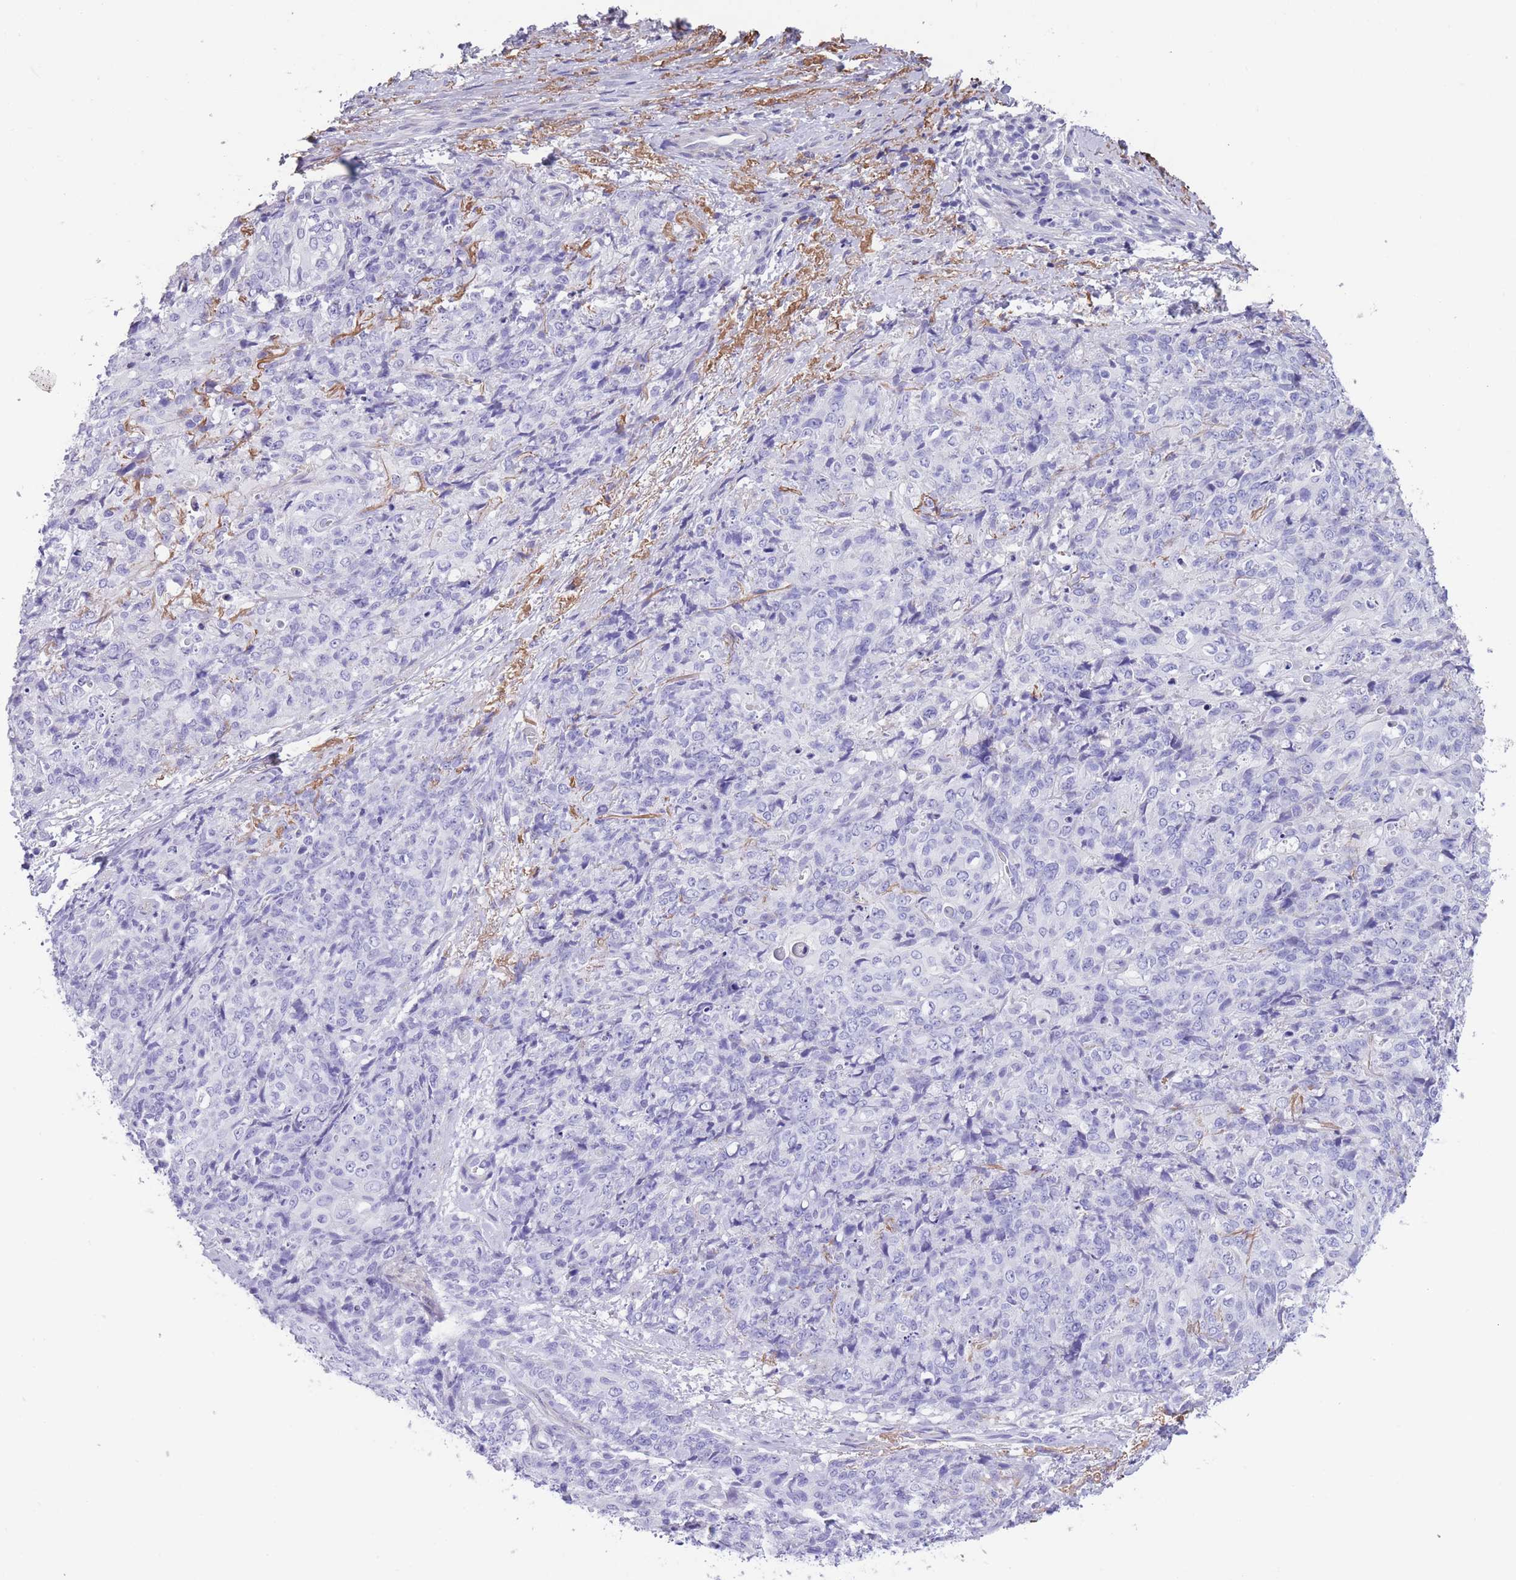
{"staining": {"intensity": "negative", "quantity": "none", "location": "none"}, "tissue": "skin cancer", "cell_type": "Tumor cells", "image_type": "cancer", "snomed": [{"axis": "morphology", "description": "Squamous cell carcinoma, NOS"}, {"axis": "topography", "description": "Skin"}, {"axis": "topography", "description": "Vulva"}], "caption": "IHC of human skin cancer demonstrates no staining in tumor cells.", "gene": "RAI2", "patient": {"sex": "female", "age": 85}}